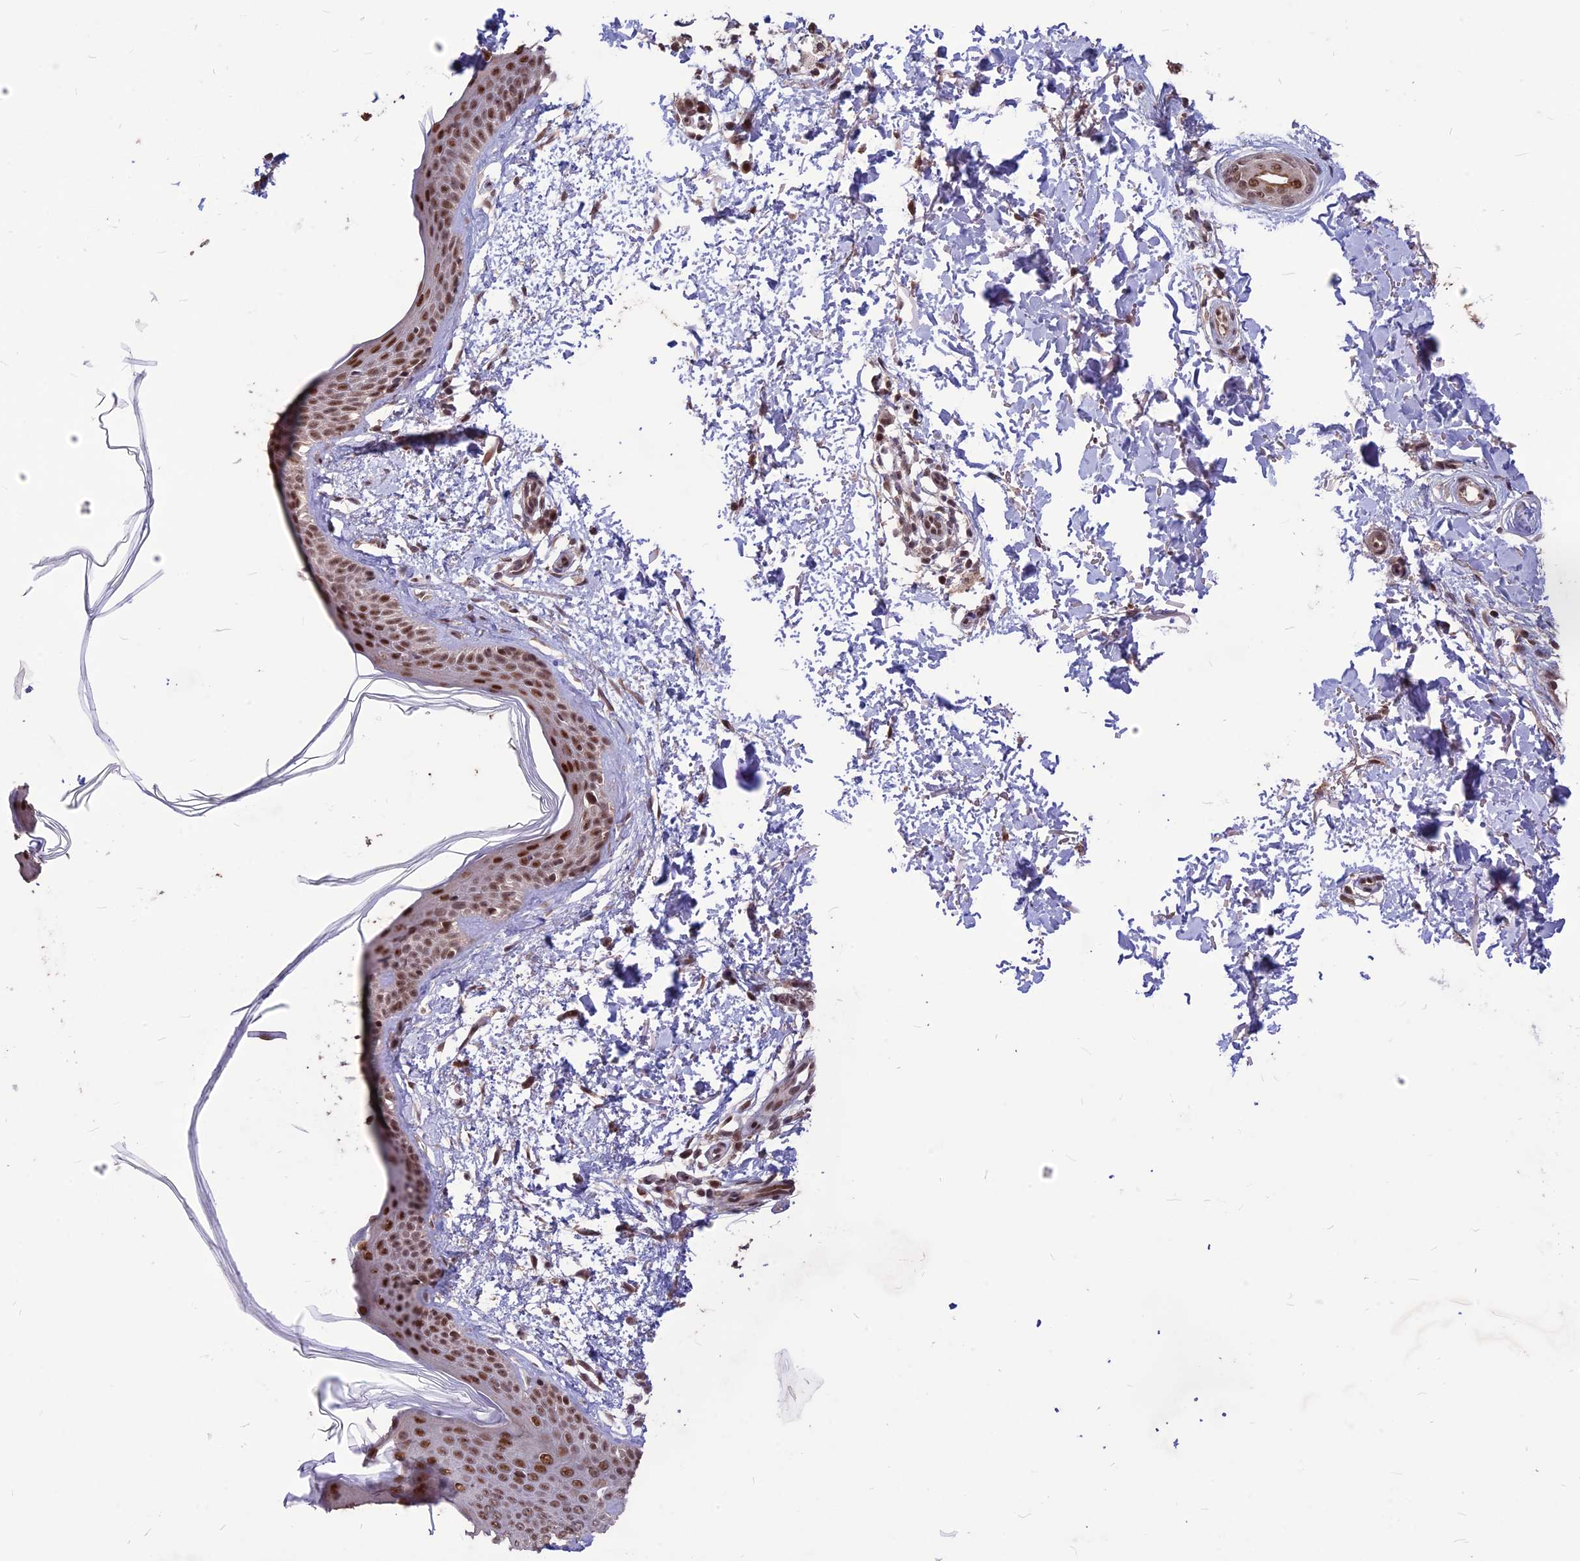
{"staining": {"intensity": "moderate", "quantity": ">75%", "location": "nuclear"}, "tissue": "skin", "cell_type": "Fibroblasts", "image_type": "normal", "snomed": [{"axis": "morphology", "description": "Normal tissue, NOS"}, {"axis": "topography", "description": "Skin"}], "caption": "An immunohistochemistry micrograph of benign tissue is shown. Protein staining in brown labels moderate nuclear positivity in skin within fibroblasts. The protein is stained brown, and the nuclei are stained in blue (DAB (3,3'-diaminobenzidine) IHC with brightfield microscopy, high magnification).", "gene": "DIS3", "patient": {"sex": "male", "age": 66}}